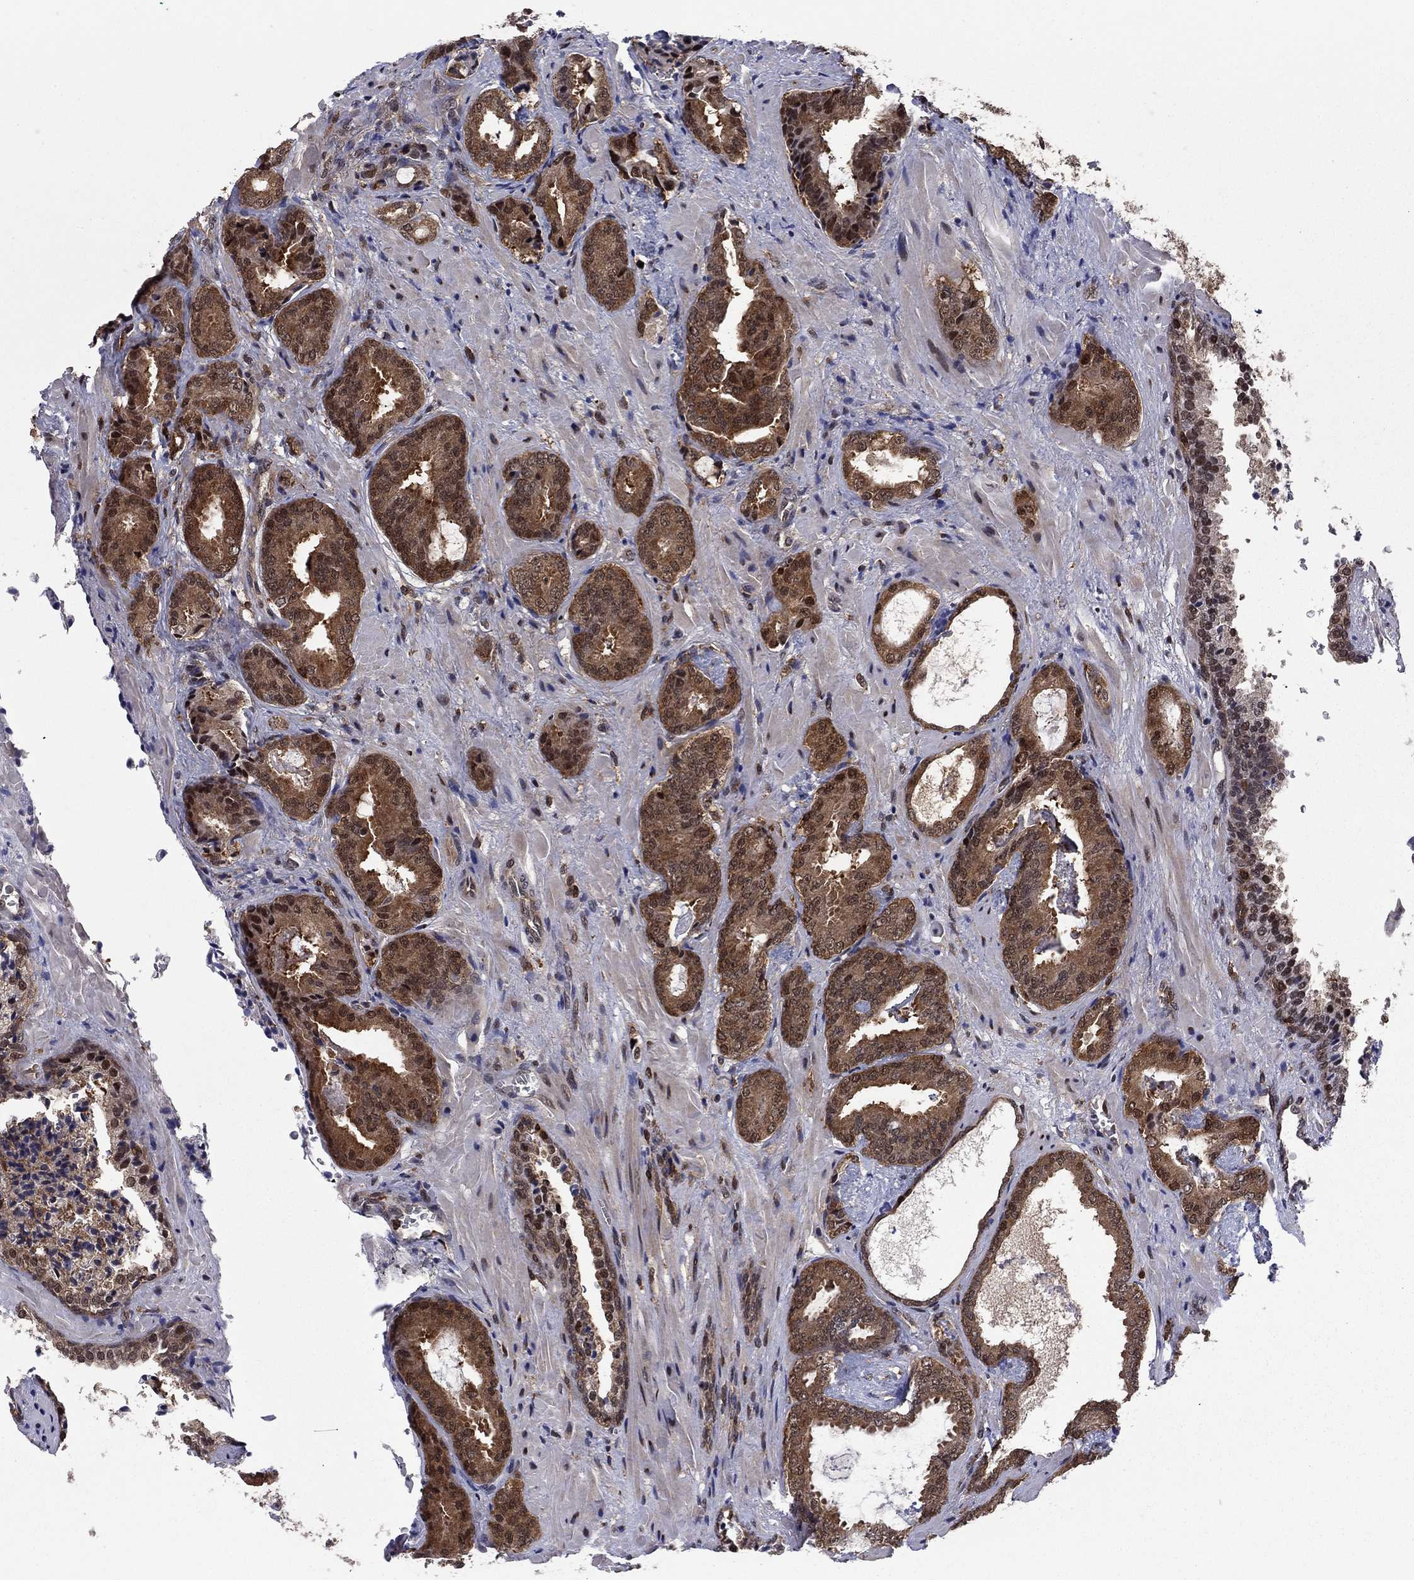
{"staining": {"intensity": "moderate", "quantity": "25%-75%", "location": "cytoplasmic/membranous"}, "tissue": "prostate cancer", "cell_type": "Tumor cells", "image_type": "cancer", "snomed": [{"axis": "morphology", "description": "Adenocarcinoma, Low grade"}, {"axis": "topography", "description": "Prostate"}], "caption": "Protein staining of adenocarcinoma (low-grade) (prostate) tissue demonstrates moderate cytoplasmic/membranous positivity in about 25%-75% of tumor cells.", "gene": "PSMD2", "patient": {"sex": "male", "age": 68}}